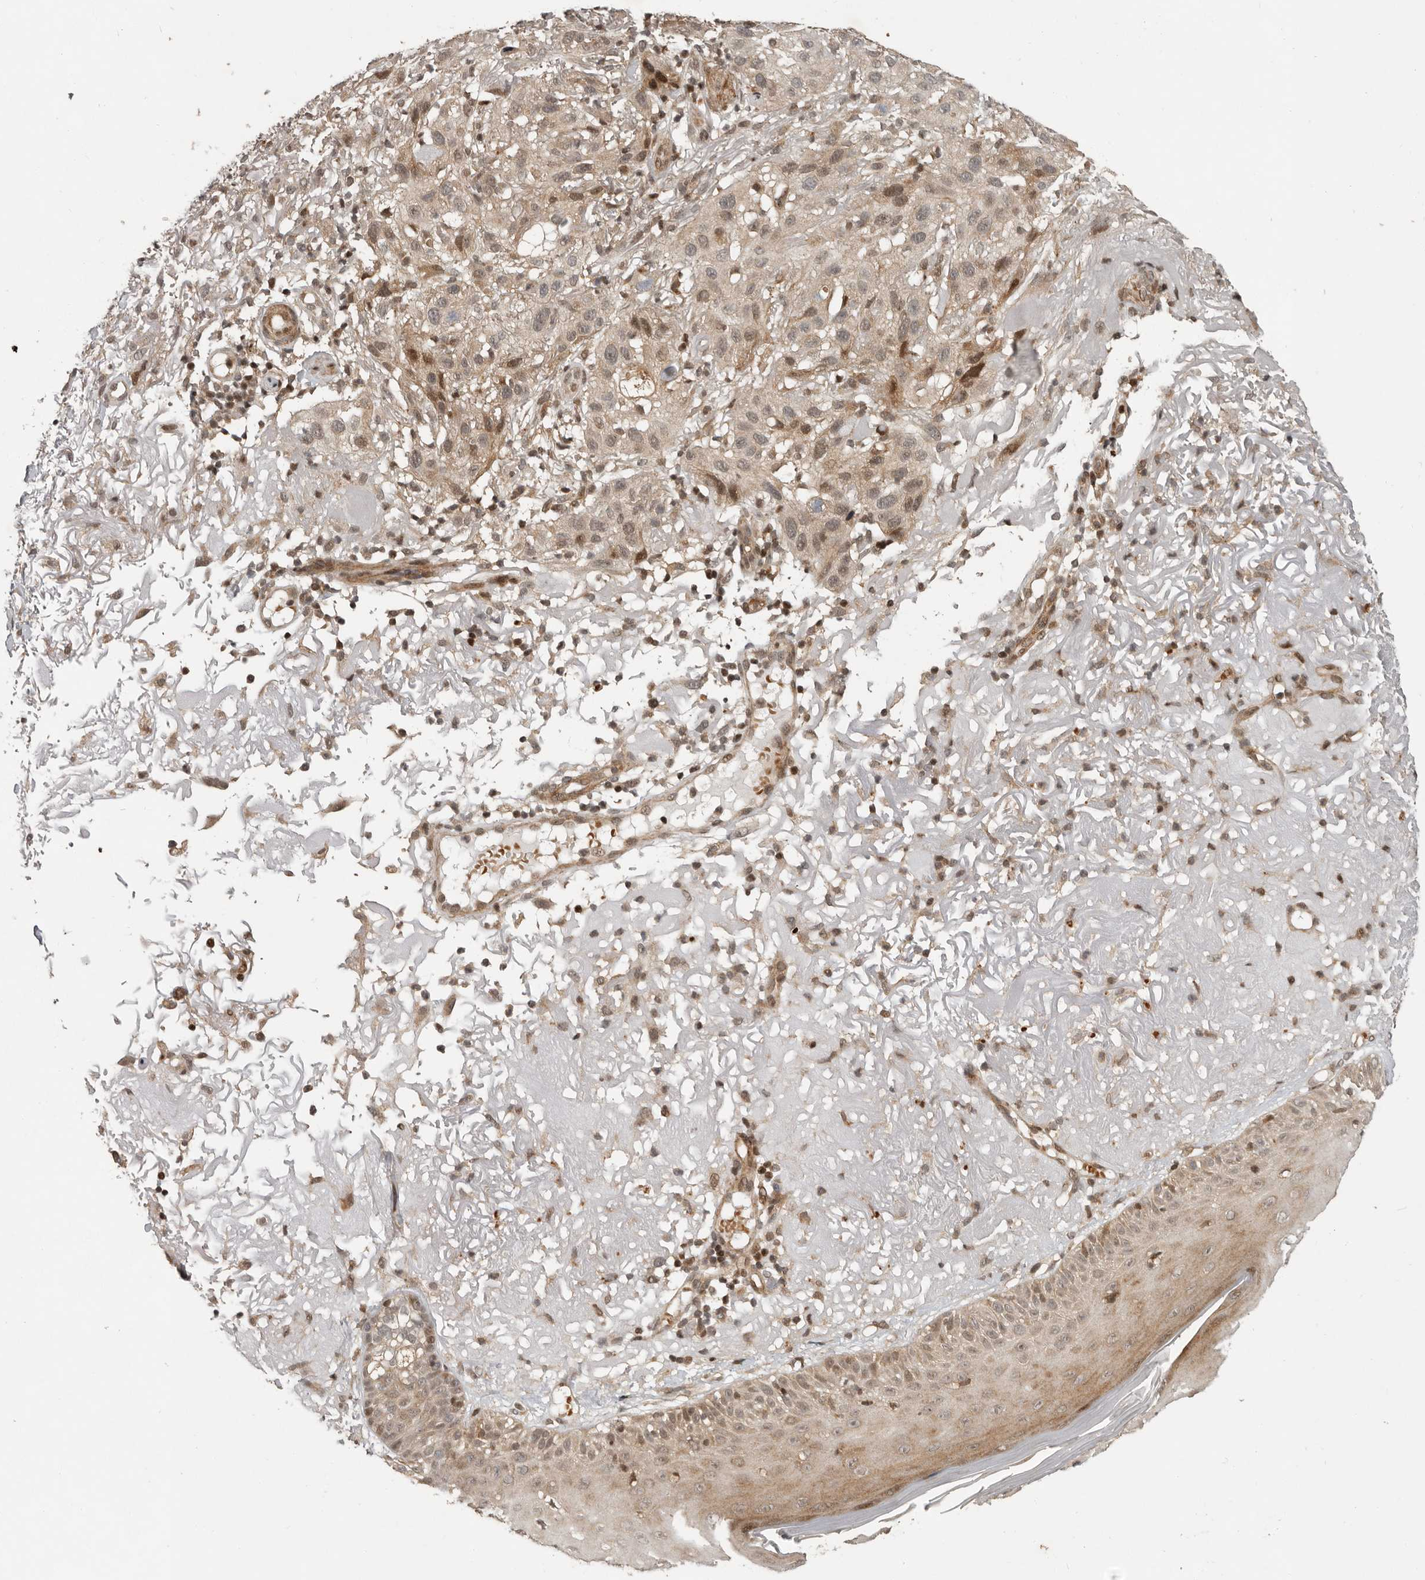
{"staining": {"intensity": "weak", "quantity": ">75%", "location": "cytoplasmic/membranous,nuclear"}, "tissue": "skin cancer", "cell_type": "Tumor cells", "image_type": "cancer", "snomed": [{"axis": "morphology", "description": "Normal tissue, NOS"}, {"axis": "morphology", "description": "Squamous cell carcinoma, NOS"}, {"axis": "topography", "description": "Skin"}], "caption": "Skin cancer was stained to show a protein in brown. There is low levels of weak cytoplasmic/membranous and nuclear staining in about >75% of tumor cells.", "gene": "RABIF", "patient": {"sex": "female", "age": 96}}